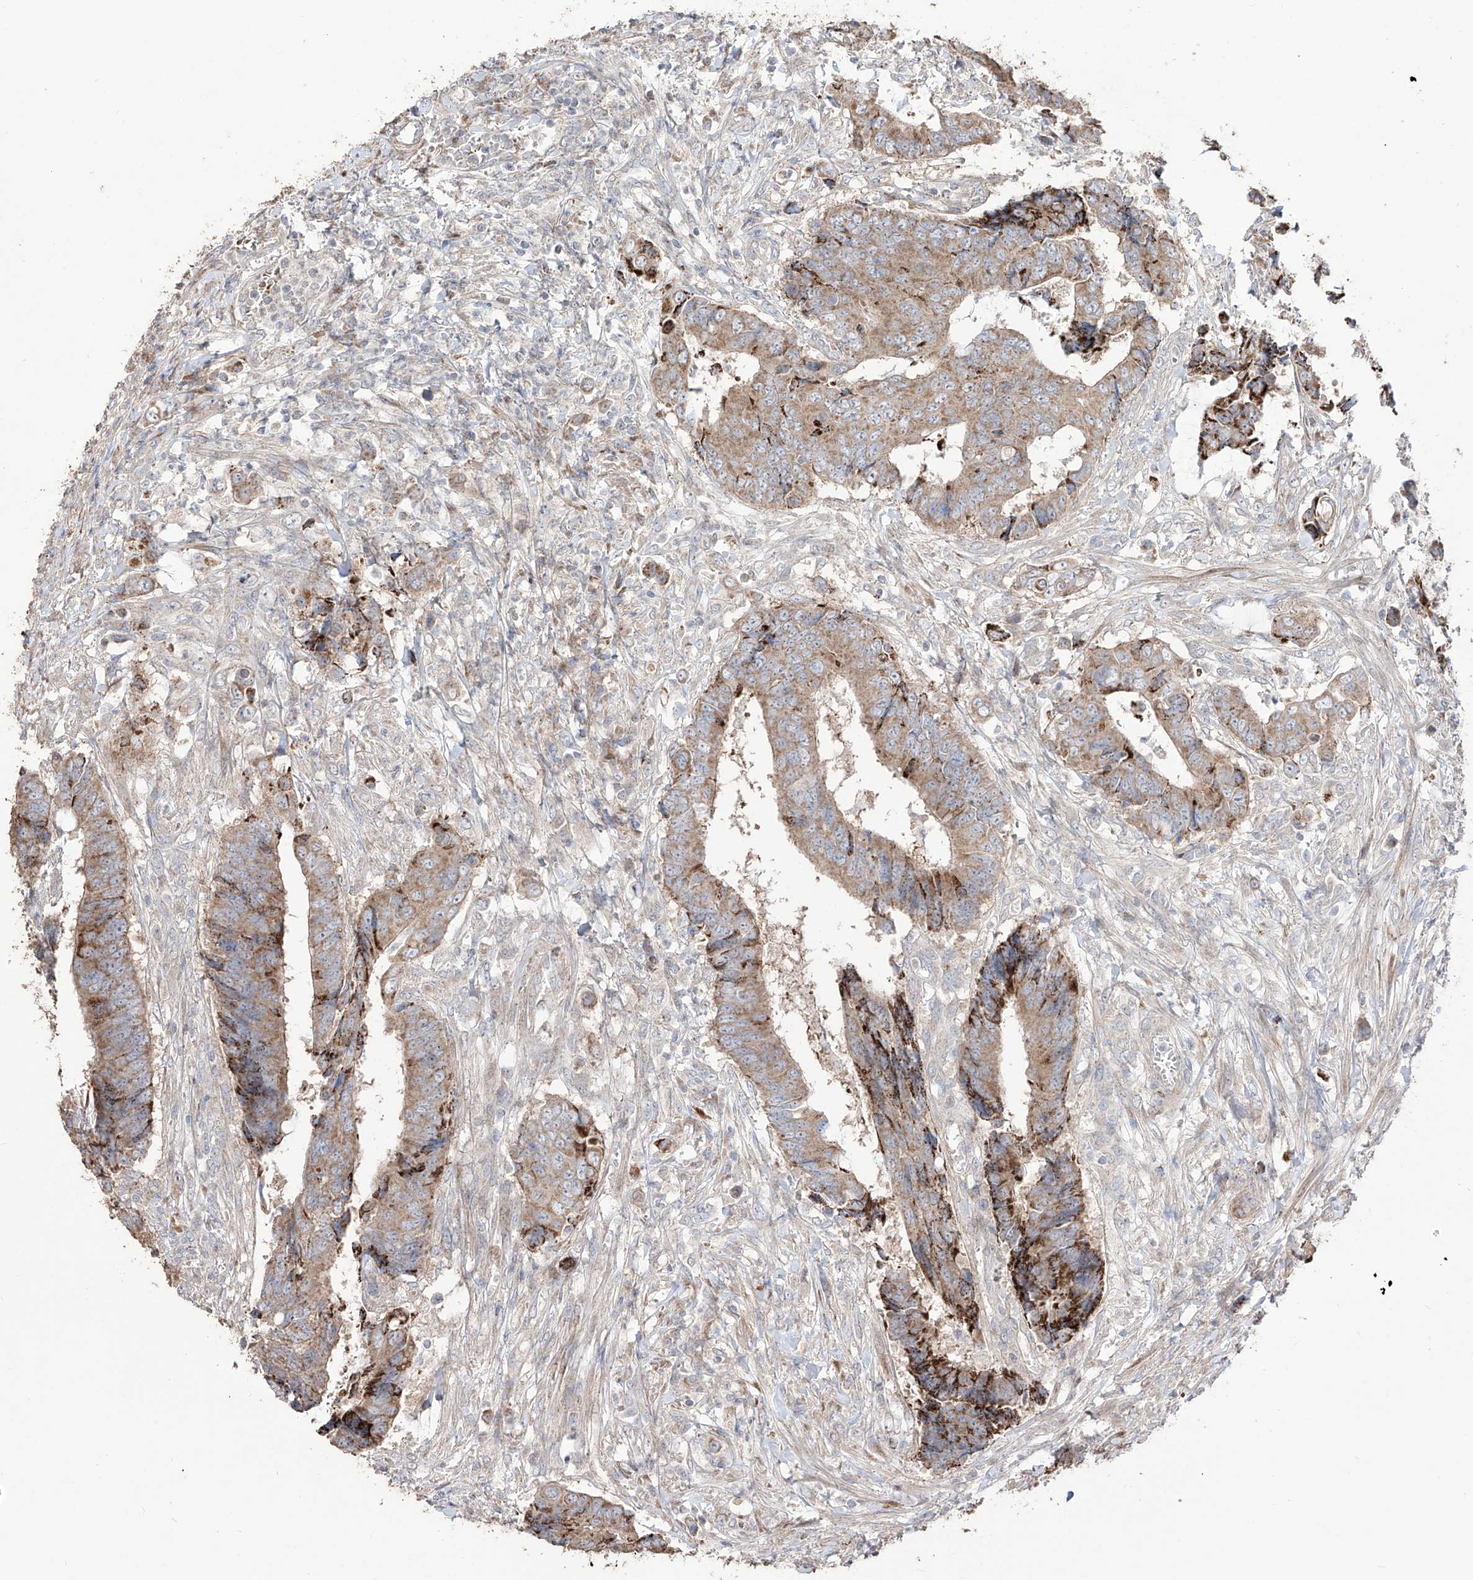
{"staining": {"intensity": "moderate", "quantity": ">75%", "location": "cytoplasmic/membranous"}, "tissue": "colorectal cancer", "cell_type": "Tumor cells", "image_type": "cancer", "snomed": [{"axis": "morphology", "description": "Adenocarcinoma, NOS"}, {"axis": "topography", "description": "Rectum"}], "caption": "Protein positivity by immunohistochemistry shows moderate cytoplasmic/membranous staining in about >75% of tumor cells in colorectal adenocarcinoma.", "gene": "YKT6", "patient": {"sex": "male", "age": 84}}